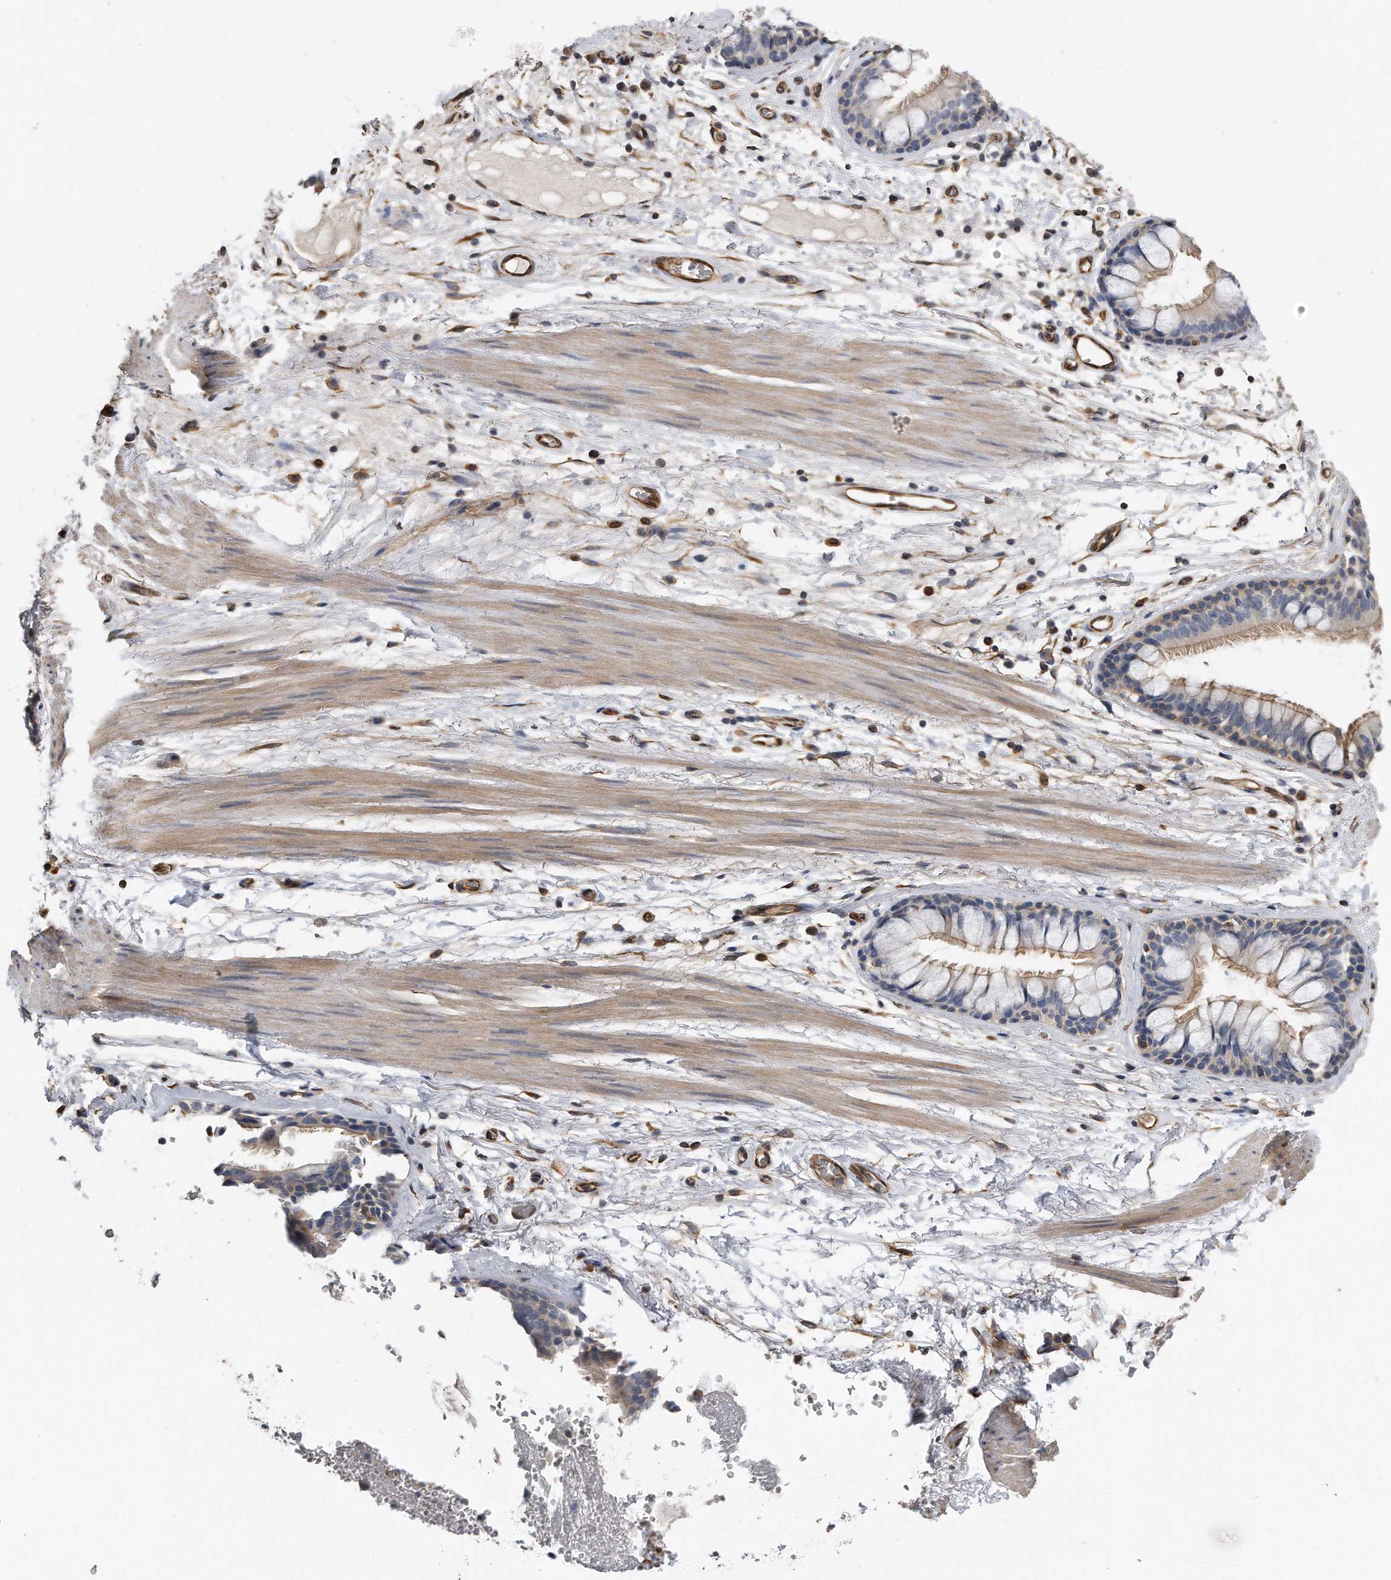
{"staining": {"intensity": "weak", "quantity": "25%-75%", "location": "cytoplasmic/membranous"}, "tissue": "adipose tissue", "cell_type": "Adipocytes", "image_type": "normal", "snomed": [{"axis": "morphology", "description": "Normal tissue, NOS"}, {"axis": "topography", "description": "Cartilage tissue"}], "caption": "A brown stain labels weak cytoplasmic/membranous expression of a protein in adipocytes of normal adipose tissue.", "gene": "GPC1", "patient": {"sex": "female", "age": 63}}